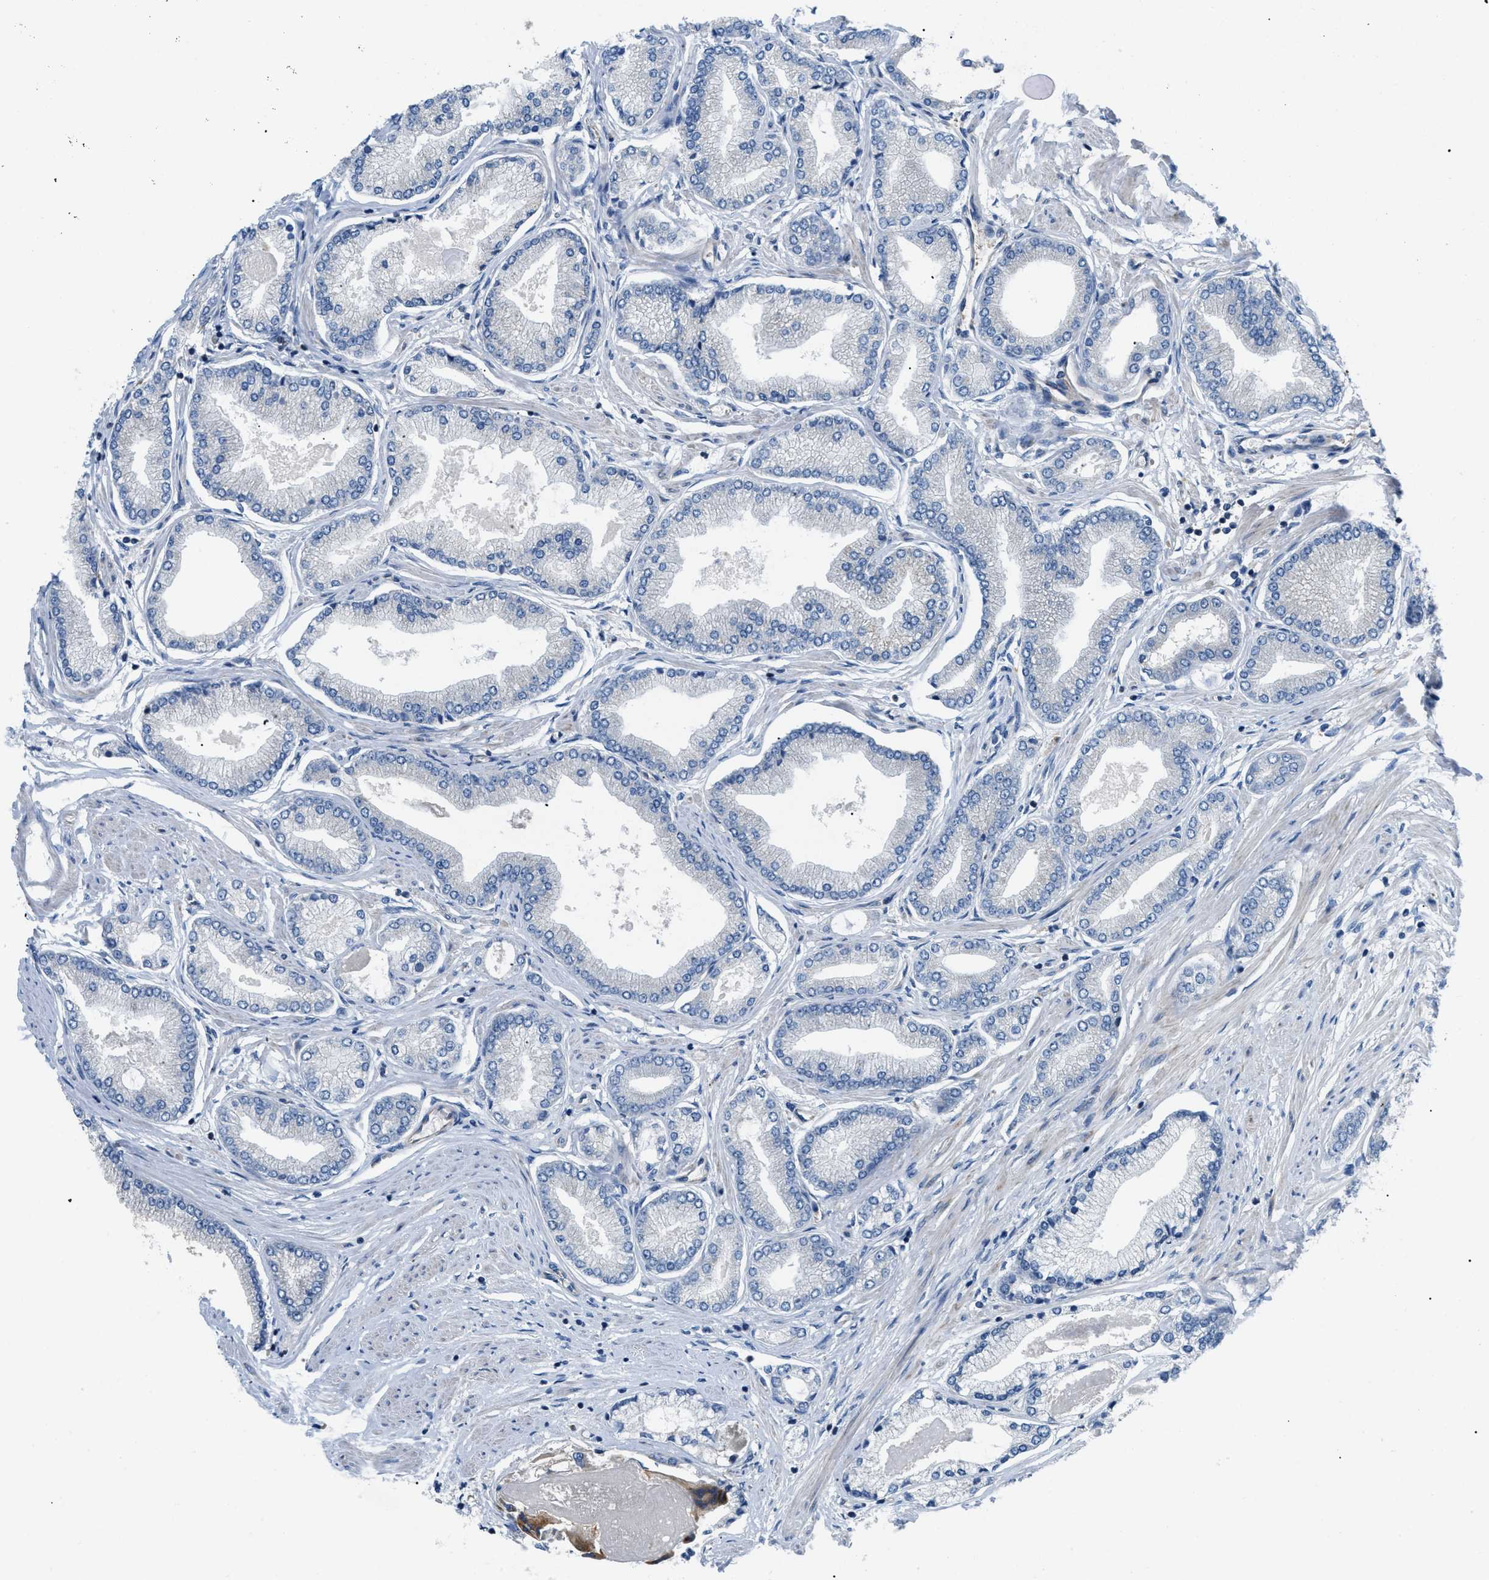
{"staining": {"intensity": "negative", "quantity": "none", "location": "none"}, "tissue": "prostate cancer", "cell_type": "Tumor cells", "image_type": "cancer", "snomed": [{"axis": "morphology", "description": "Adenocarcinoma, High grade"}, {"axis": "topography", "description": "Prostate"}], "caption": "A photomicrograph of human adenocarcinoma (high-grade) (prostate) is negative for staining in tumor cells.", "gene": "ATP2A3", "patient": {"sex": "male", "age": 61}}